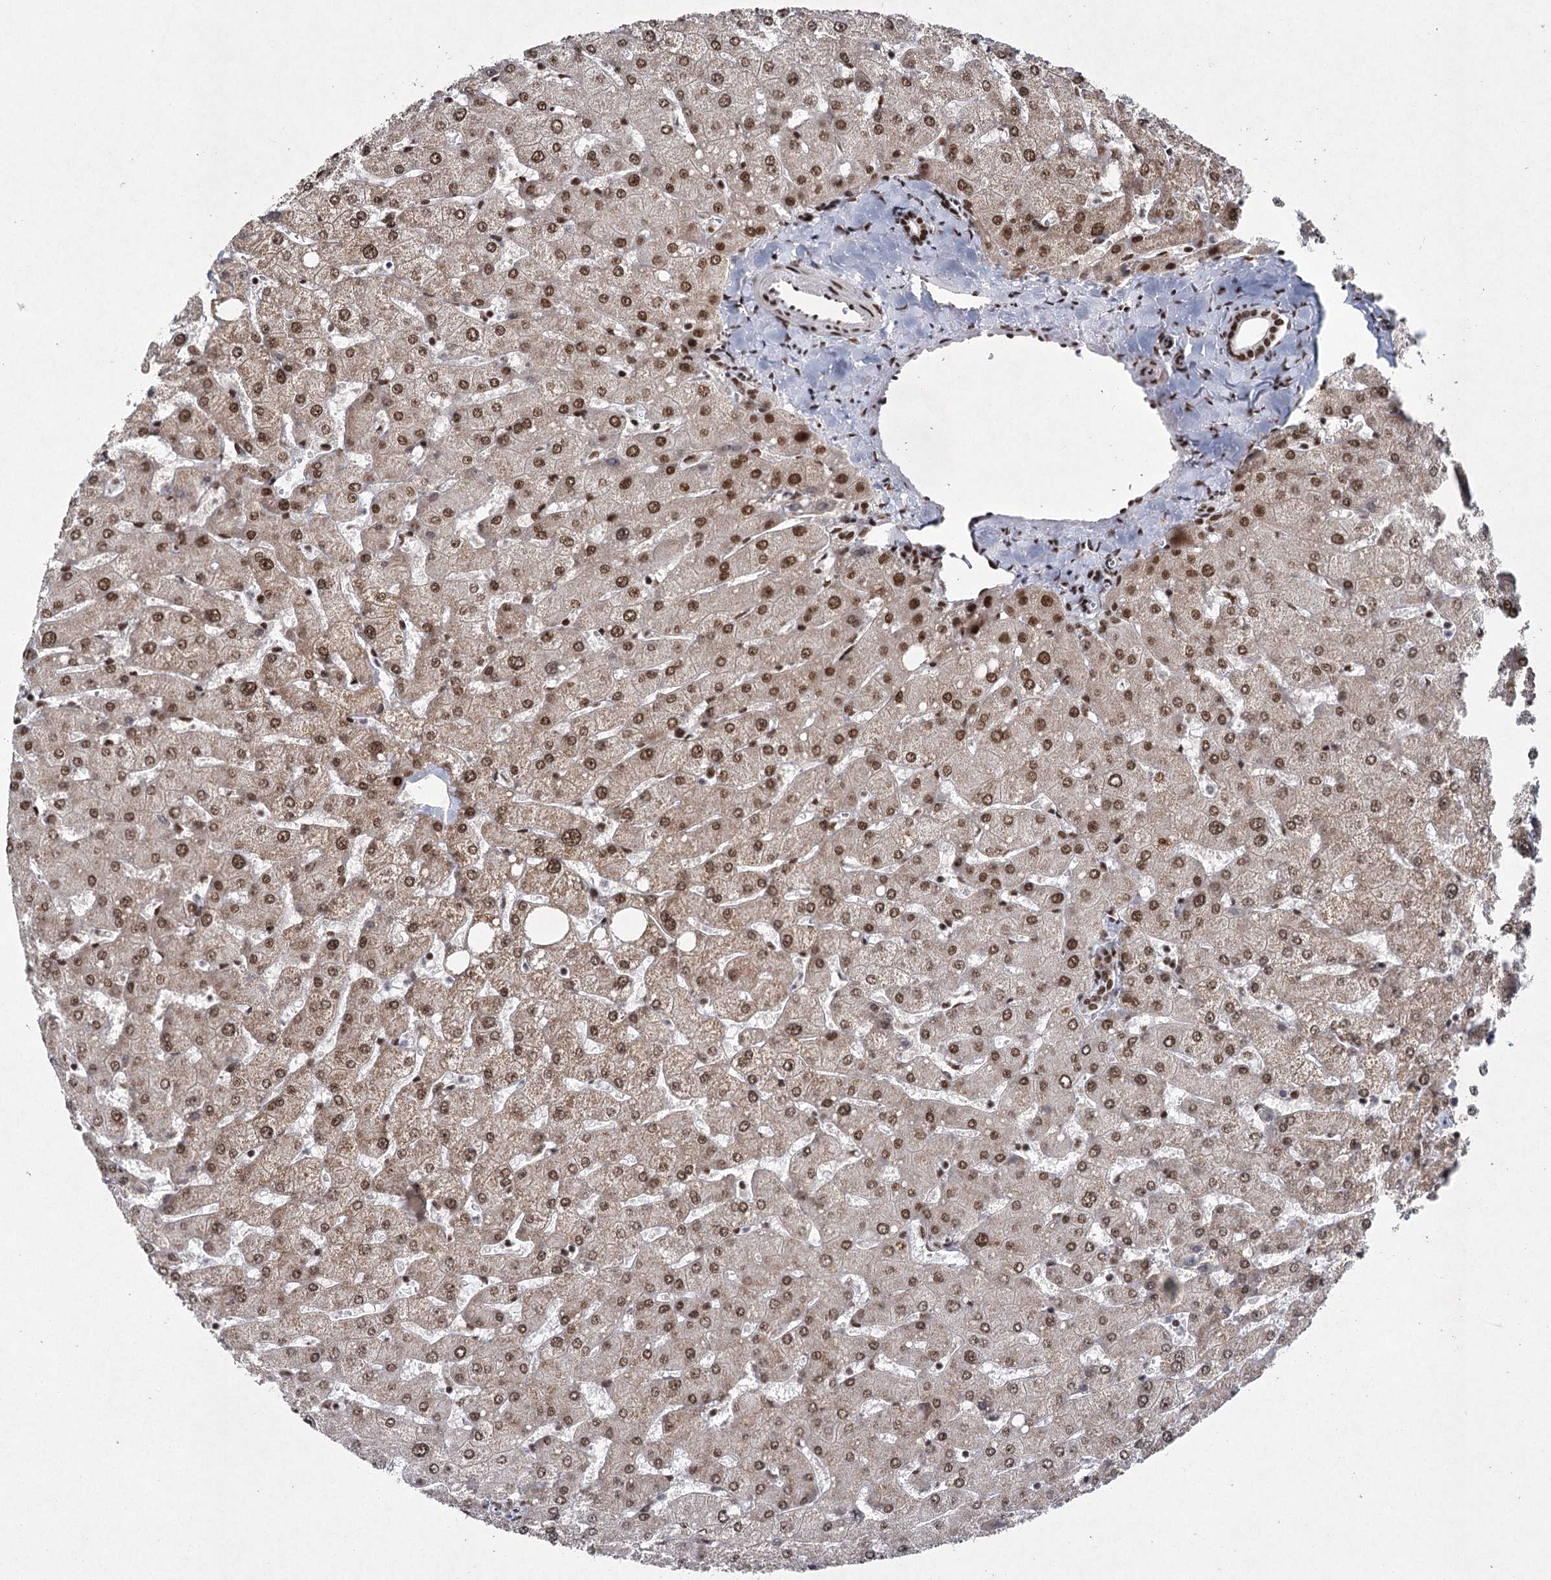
{"staining": {"intensity": "strong", "quantity": ">75%", "location": "nuclear"}, "tissue": "liver", "cell_type": "Cholangiocytes", "image_type": "normal", "snomed": [{"axis": "morphology", "description": "Normal tissue, NOS"}, {"axis": "topography", "description": "Liver"}], "caption": "DAB (3,3'-diaminobenzidine) immunohistochemical staining of benign liver shows strong nuclear protein positivity in about >75% of cholangiocytes.", "gene": "SCAF8", "patient": {"sex": "male", "age": 55}}